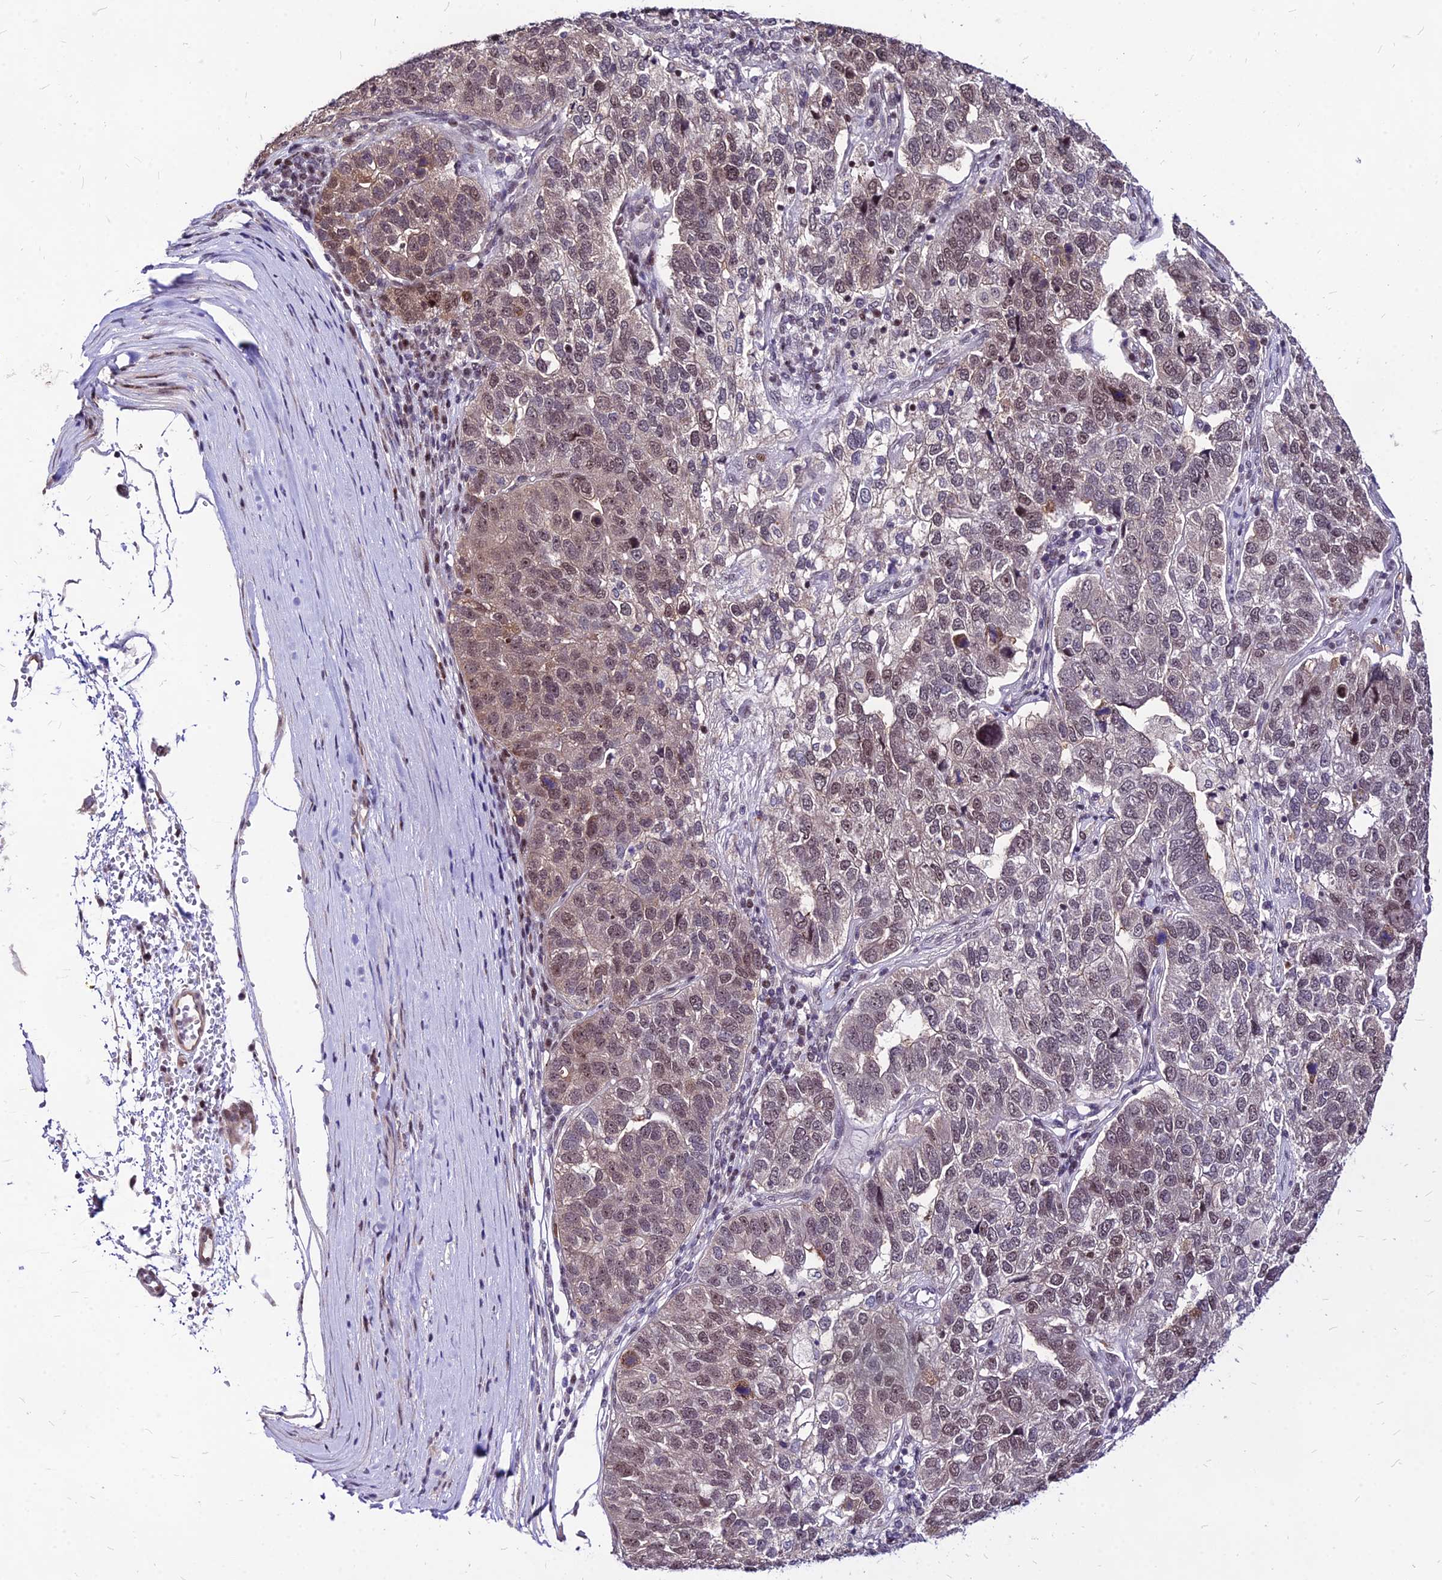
{"staining": {"intensity": "weak", "quantity": "<25%", "location": "nuclear"}, "tissue": "pancreatic cancer", "cell_type": "Tumor cells", "image_type": "cancer", "snomed": [{"axis": "morphology", "description": "Adenocarcinoma, NOS"}, {"axis": "topography", "description": "Pancreas"}], "caption": "There is no significant positivity in tumor cells of pancreatic cancer (adenocarcinoma).", "gene": "DDX55", "patient": {"sex": "female", "age": 61}}